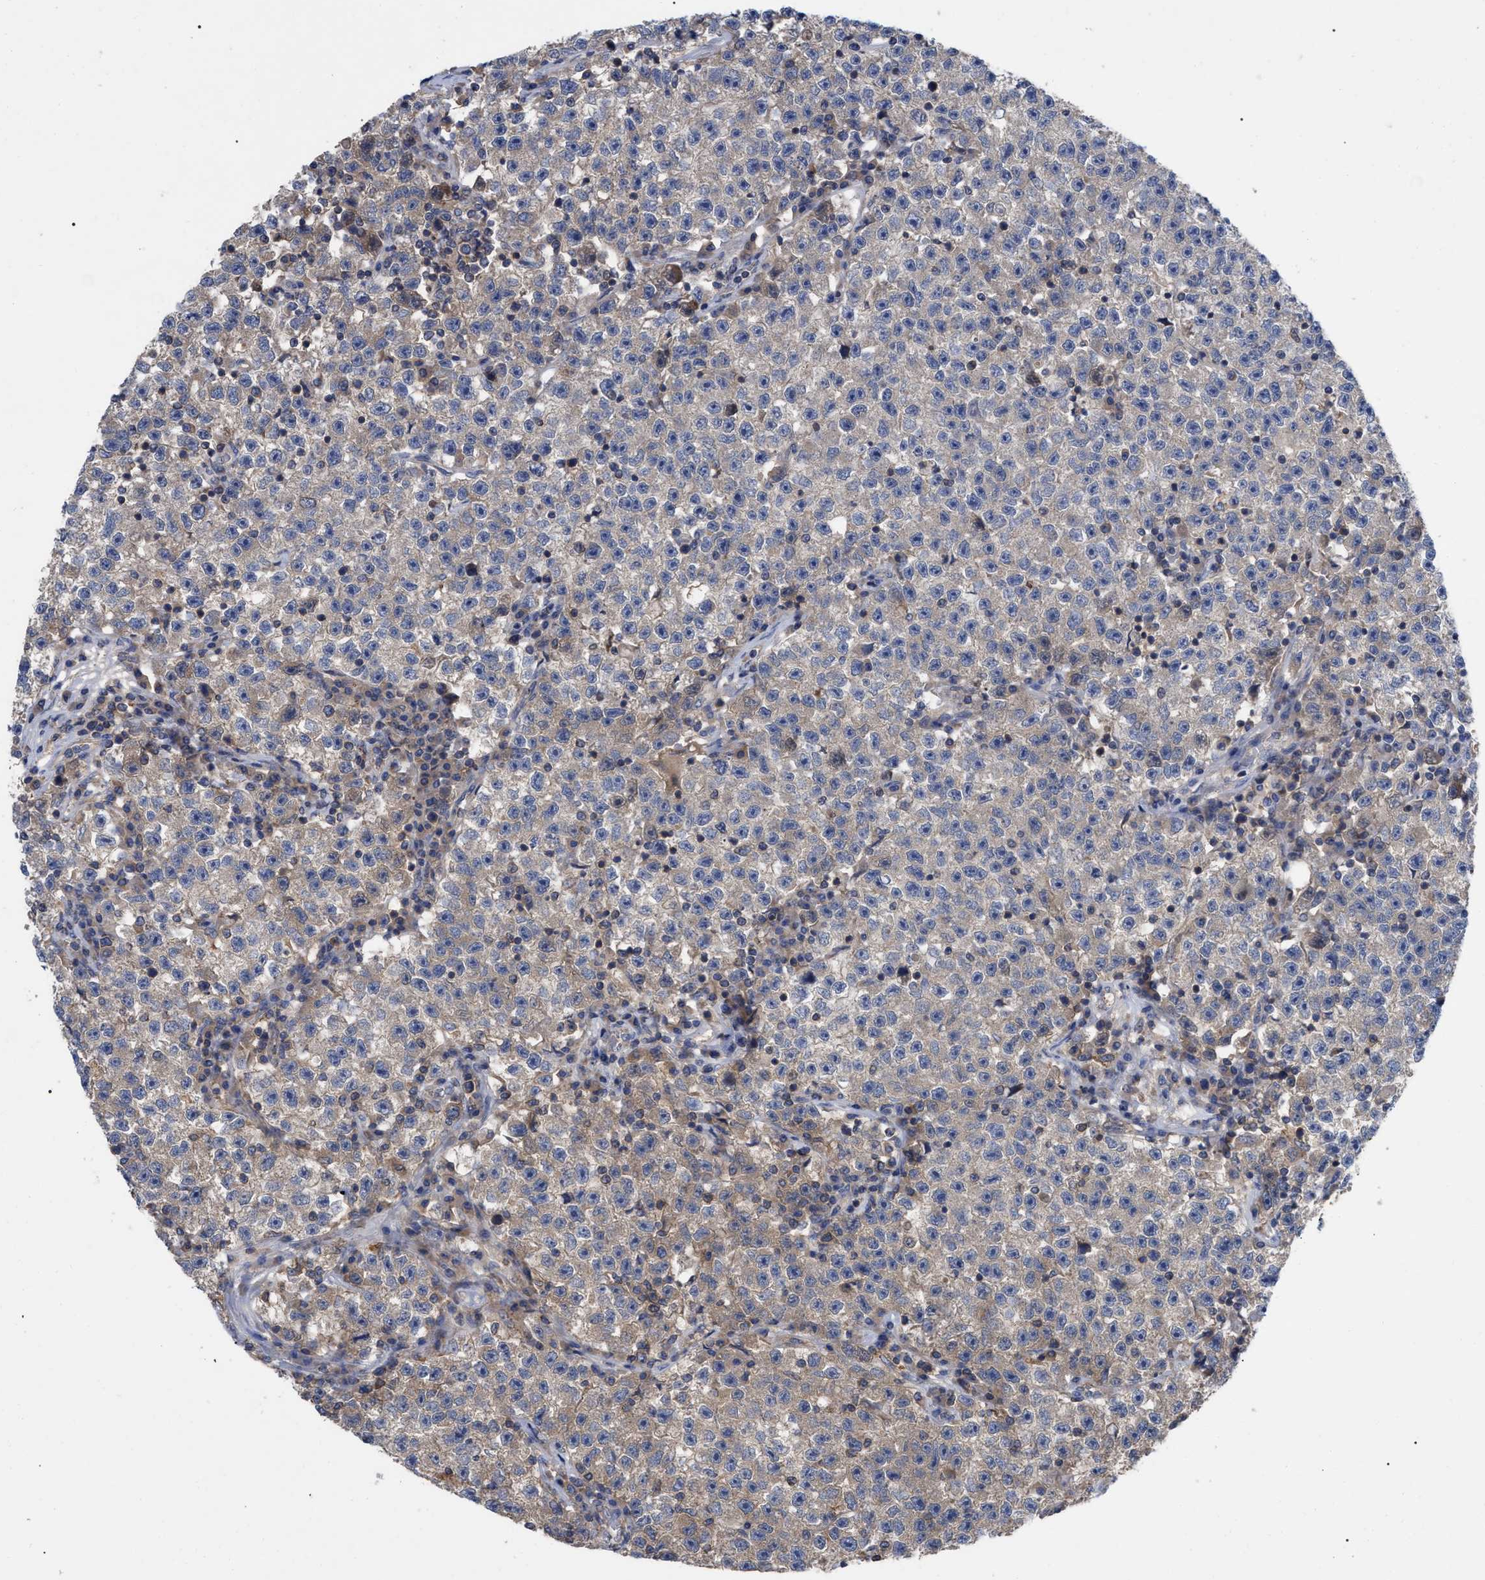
{"staining": {"intensity": "weak", "quantity": ">75%", "location": "cytoplasmic/membranous"}, "tissue": "testis cancer", "cell_type": "Tumor cells", "image_type": "cancer", "snomed": [{"axis": "morphology", "description": "Seminoma, NOS"}, {"axis": "topography", "description": "Testis"}], "caption": "Immunohistochemical staining of testis seminoma reveals weak cytoplasmic/membranous protein positivity in approximately >75% of tumor cells.", "gene": "RAP1GDS1", "patient": {"sex": "male", "age": 22}}